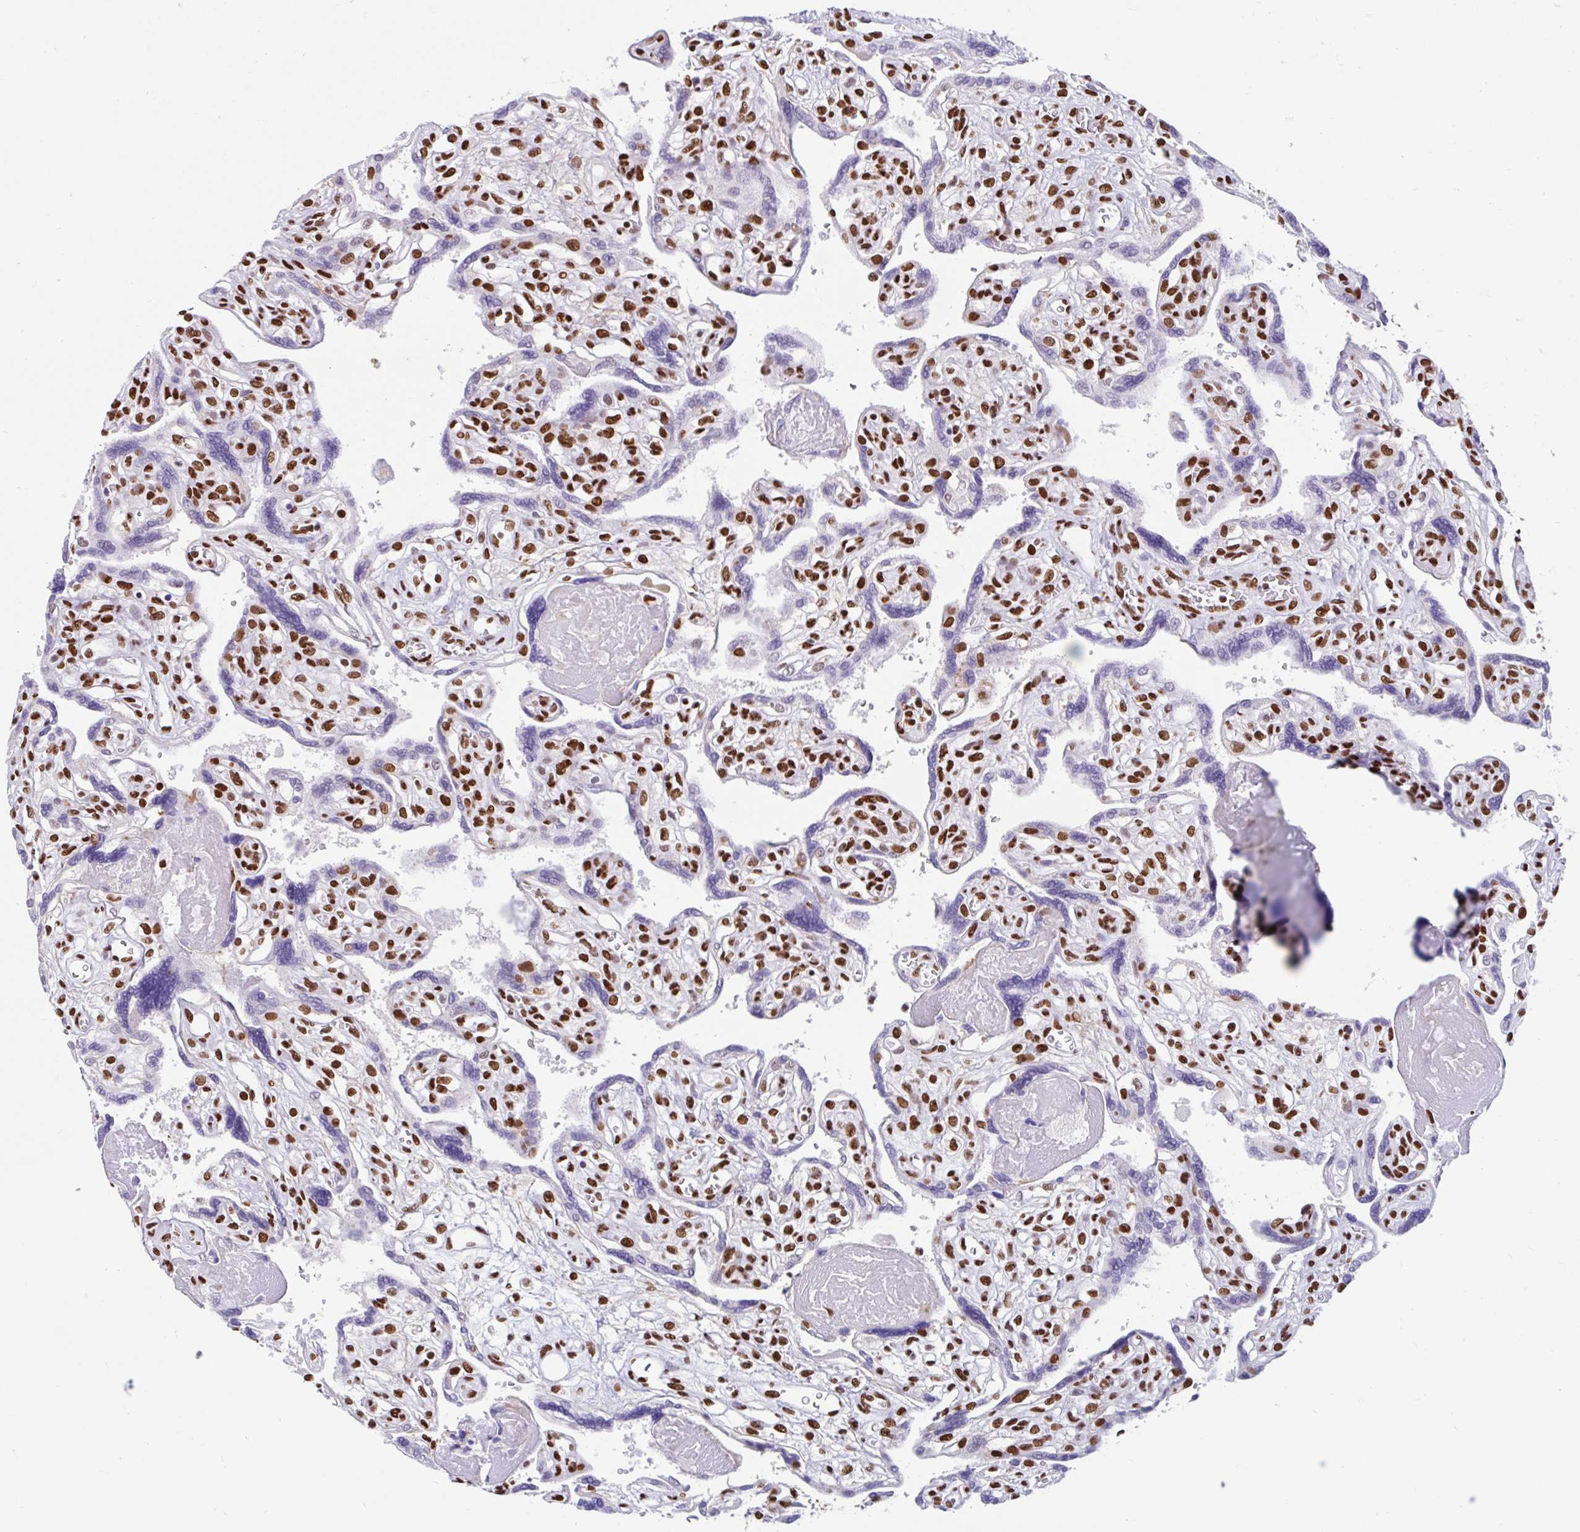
{"staining": {"intensity": "strong", "quantity": "25%-75%", "location": "nuclear"}, "tissue": "placenta", "cell_type": "Trophoblastic cells", "image_type": "normal", "snomed": [{"axis": "morphology", "description": "Normal tissue, NOS"}, {"axis": "topography", "description": "Placenta"}], "caption": "Placenta stained with a brown dye demonstrates strong nuclear positive expression in approximately 25%-75% of trophoblastic cells.", "gene": "KHDRBS1", "patient": {"sex": "female", "age": 39}}